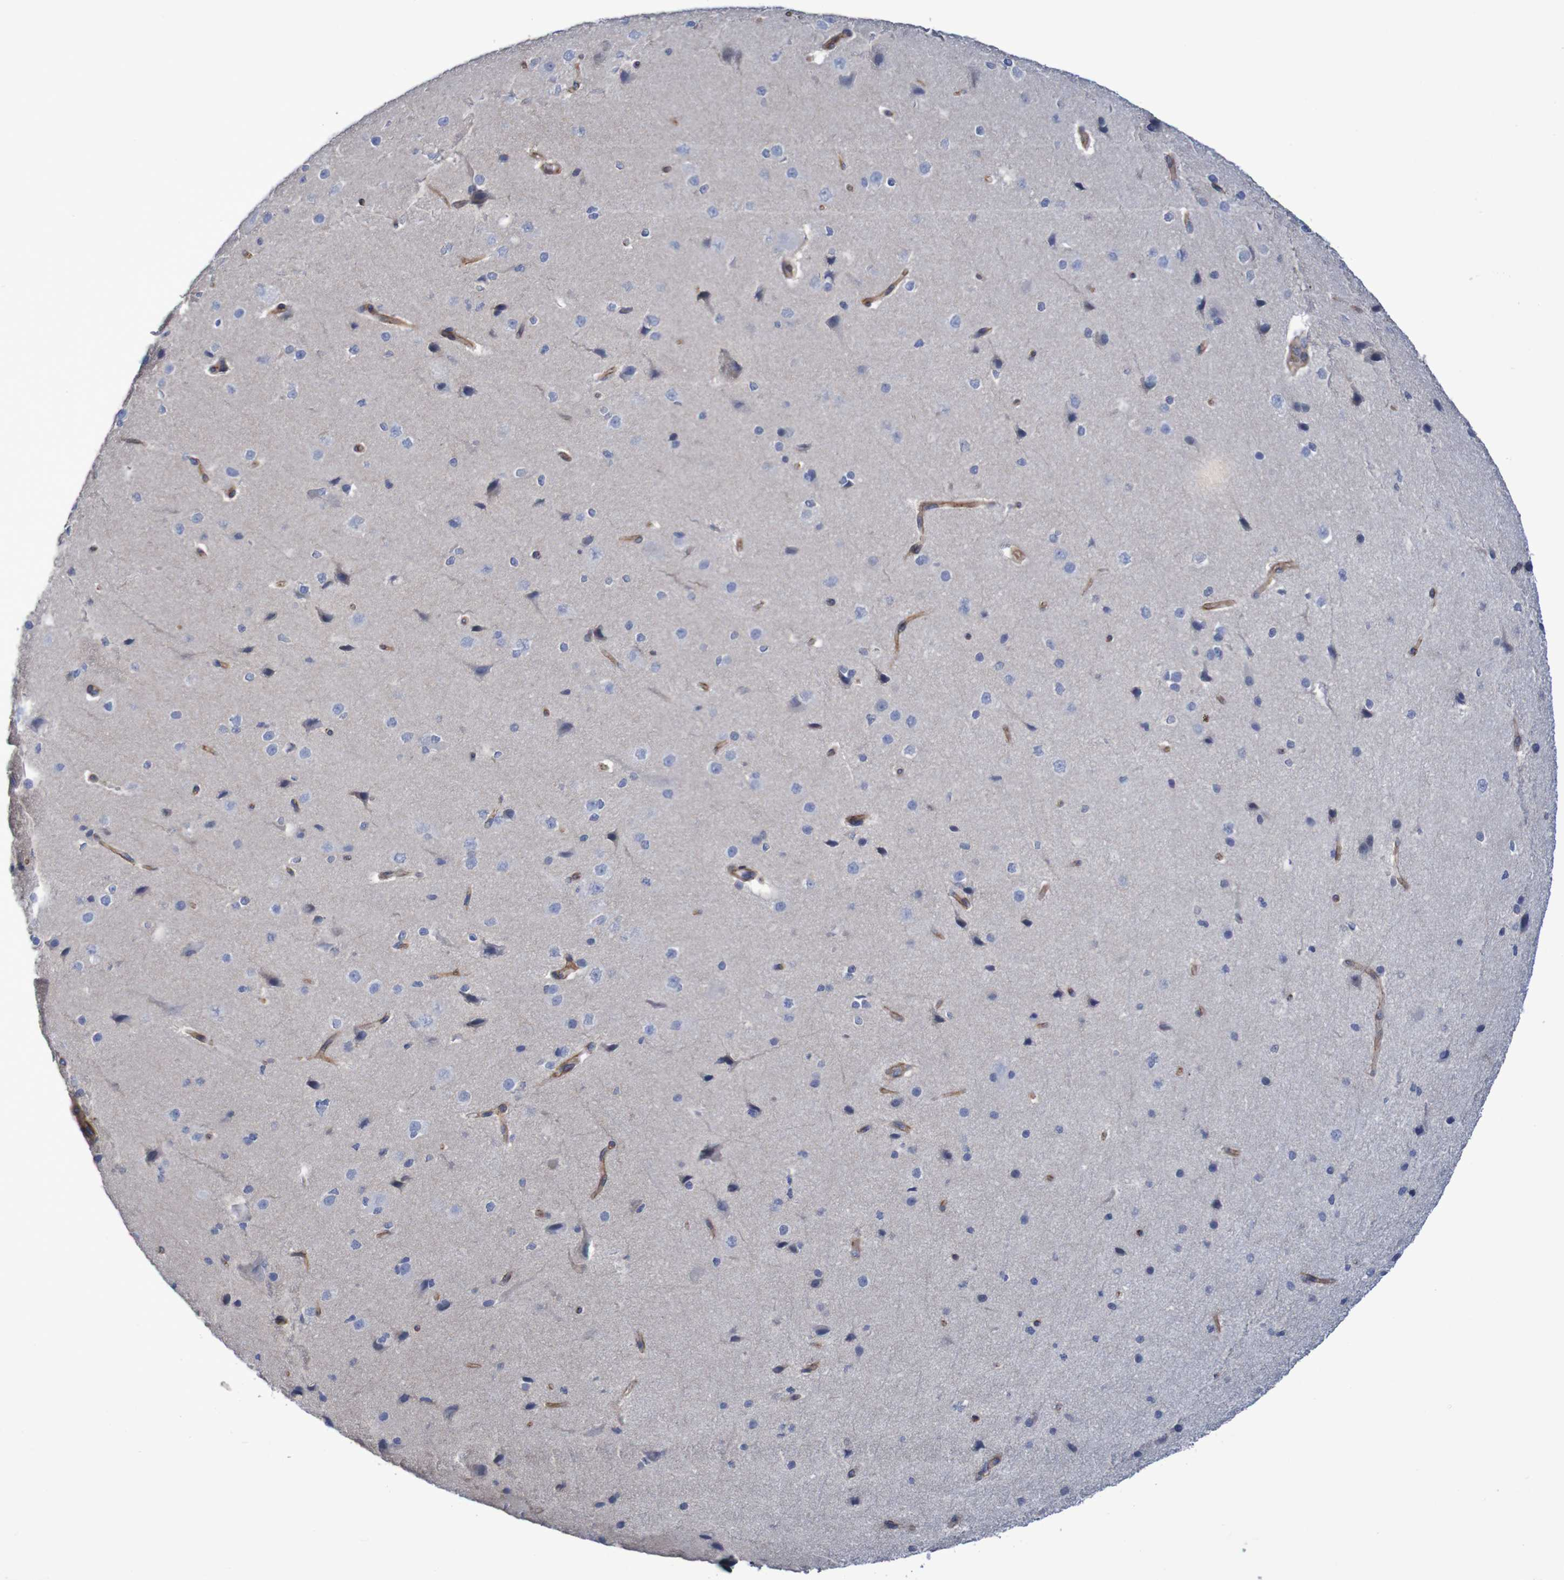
{"staining": {"intensity": "moderate", "quantity": ">75%", "location": "cytoplasmic/membranous"}, "tissue": "cerebral cortex", "cell_type": "Endothelial cells", "image_type": "normal", "snomed": [{"axis": "morphology", "description": "Normal tissue, NOS"}, {"axis": "morphology", "description": "Developmental malformation"}, {"axis": "topography", "description": "Cerebral cortex"}], "caption": "This is an image of IHC staining of normal cerebral cortex, which shows moderate staining in the cytoplasmic/membranous of endothelial cells.", "gene": "NECTIN2", "patient": {"sex": "female", "age": 30}}